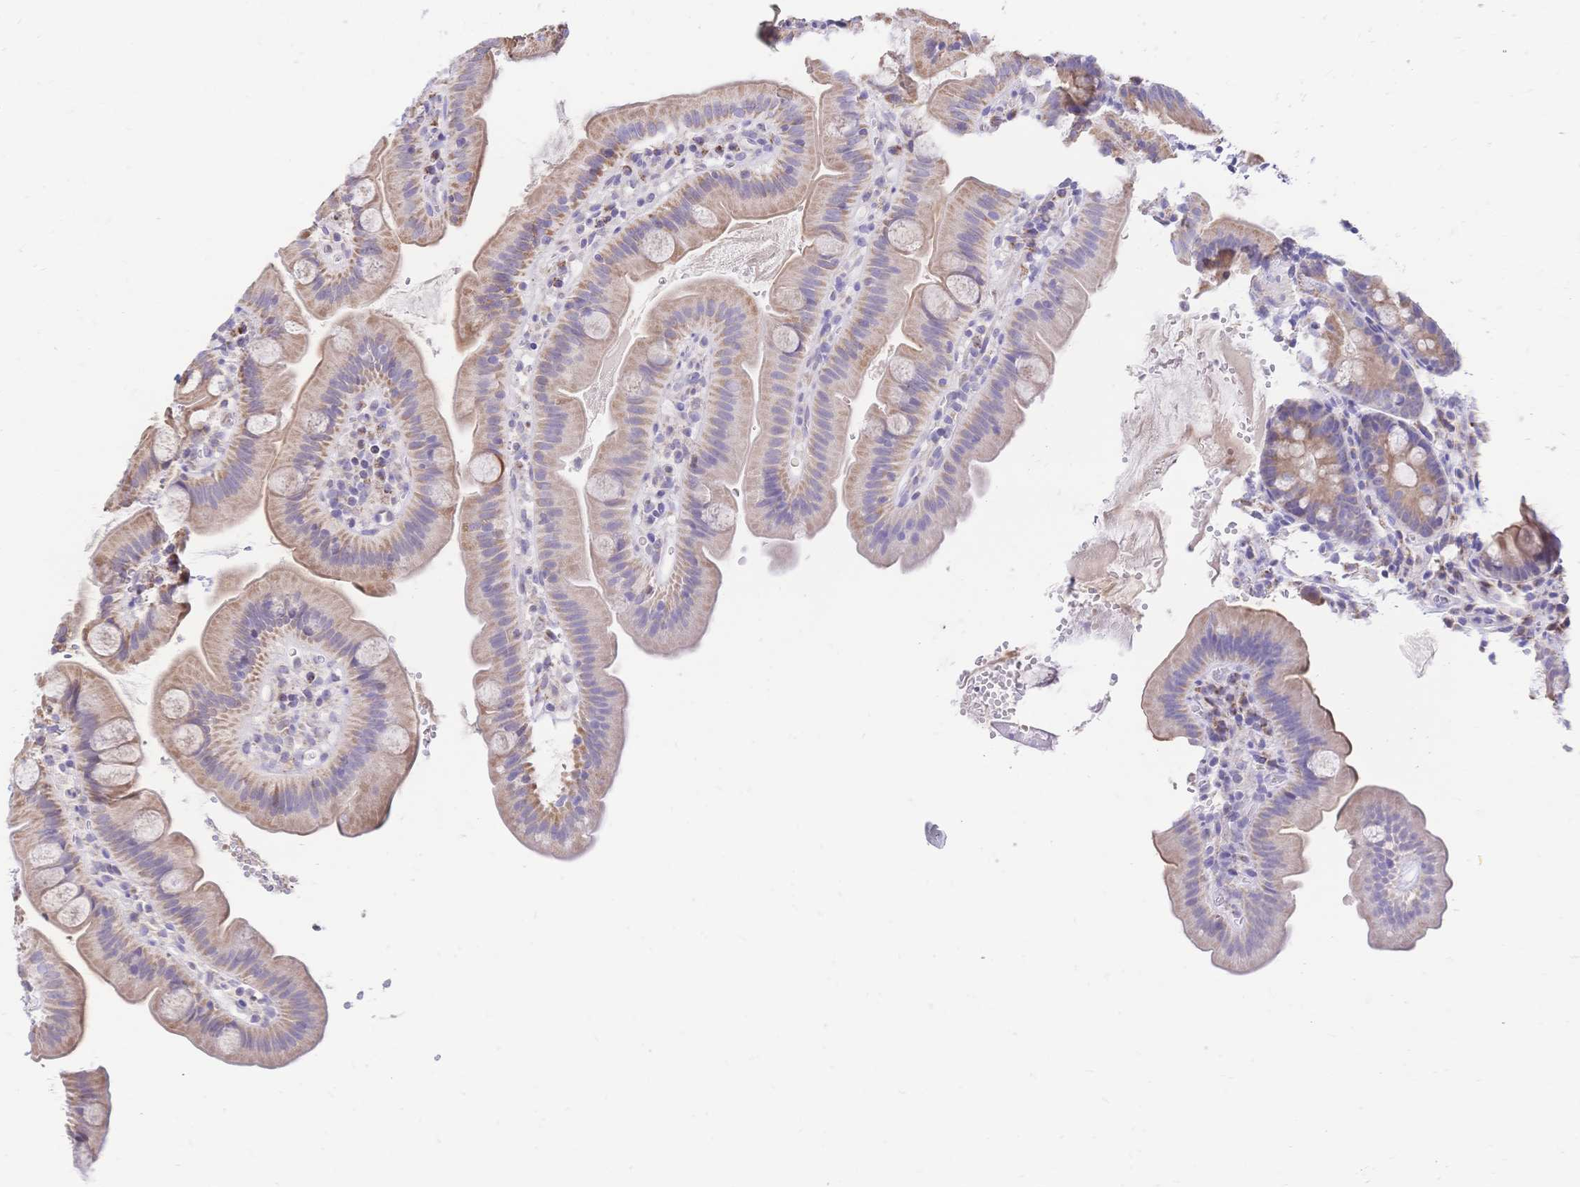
{"staining": {"intensity": "moderate", "quantity": ">75%", "location": "cytoplasmic/membranous"}, "tissue": "small intestine", "cell_type": "Glandular cells", "image_type": "normal", "snomed": [{"axis": "morphology", "description": "Normal tissue, NOS"}, {"axis": "topography", "description": "Small intestine"}], "caption": "Immunohistochemistry staining of benign small intestine, which shows medium levels of moderate cytoplasmic/membranous positivity in about >75% of glandular cells indicating moderate cytoplasmic/membranous protein positivity. The staining was performed using DAB (brown) for protein detection and nuclei were counterstained in hematoxylin (blue).", "gene": "CLEC18A", "patient": {"sex": "female", "age": 68}}